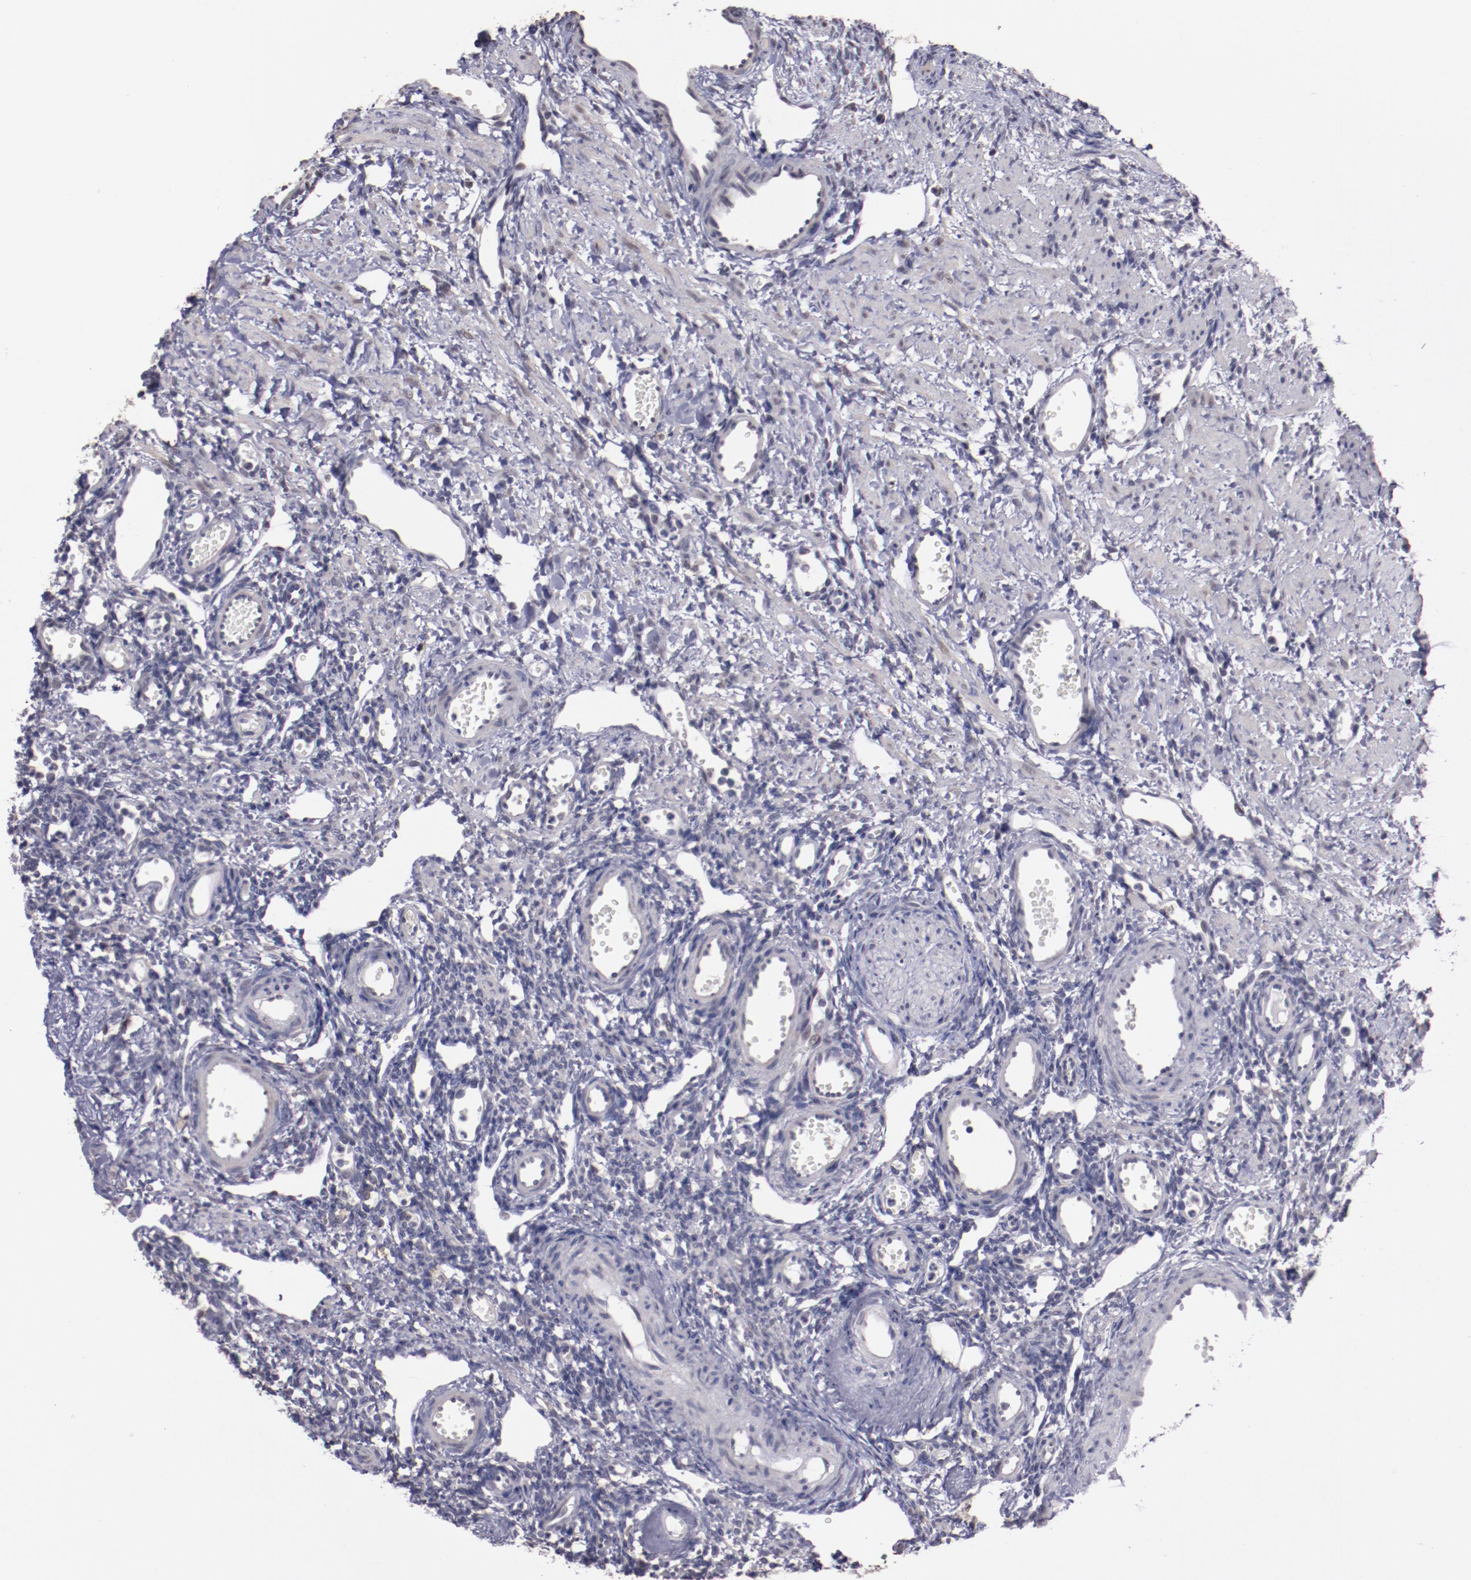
{"staining": {"intensity": "negative", "quantity": "none", "location": "none"}, "tissue": "ovary", "cell_type": "Ovarian stroma cells", "image_type": "normal", "snomed": [{"axis": "morphology", "description": "Normal tissue, NOS"}, {"axis": "topography", "description": "Ovary"}], "caption": "High power microscopy micrograph of an IHC photomicrograph of unremarkable ovary, revealing no significant positivity in ovarian stroma cells.", "gene": "NRXN3", "patient": {"sex": "female", "age": 33}}